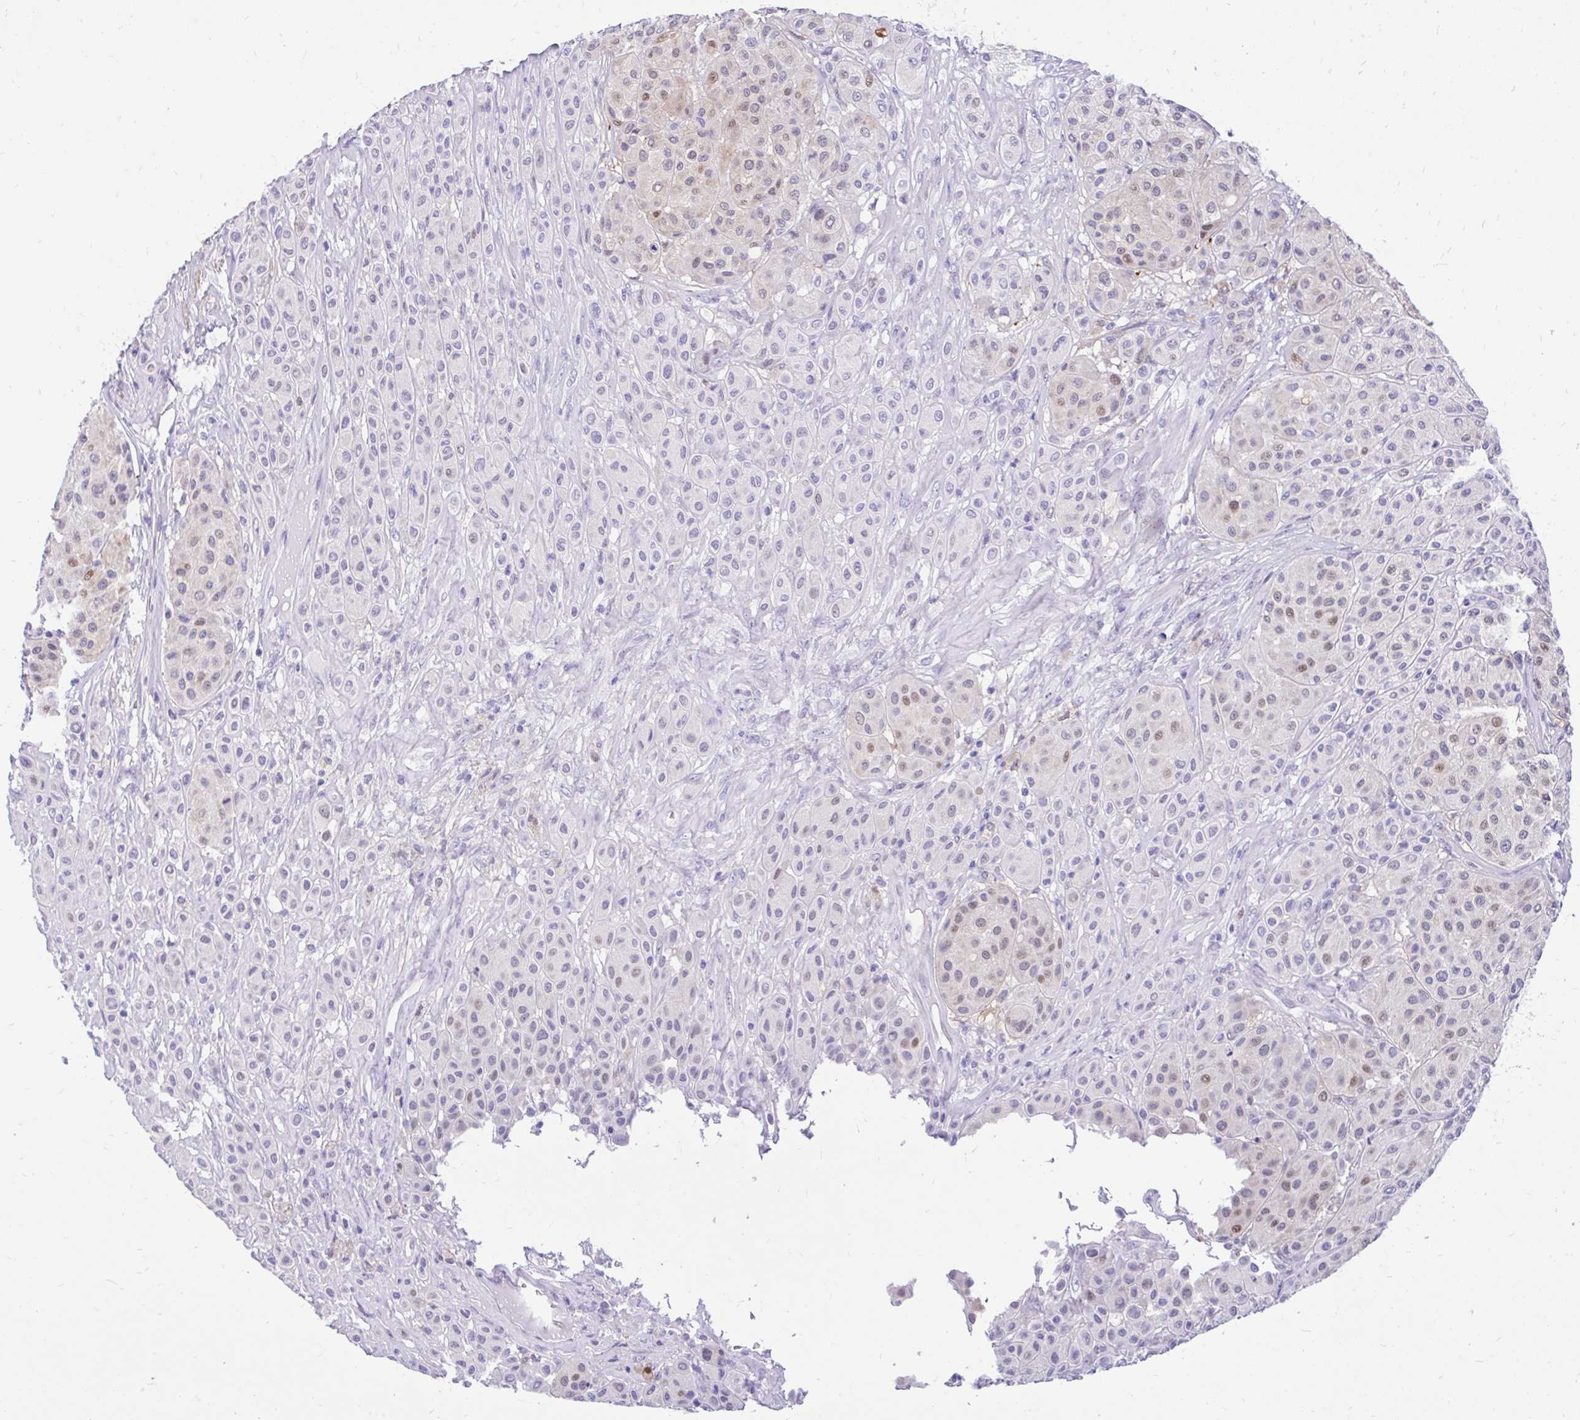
{"staining": {"intensity": "weak", "quantity": "<25%", "location": "nuclear"}, "tissue": "melanoma", "cell_type": "Tumor cells", "image_type": "cancer", "snomed": [{"axis": "morphology", "description": "Malignant melanoma, Metastatic site"}, {"axis": "topography", "description": "Smooth muscle"}], "caption": "Tumor cells are negative for protein expression in human malignant melanoma (metastatic site).", "gene": "GLB1L2", "patient": {"sex": "male", "age": 41}}